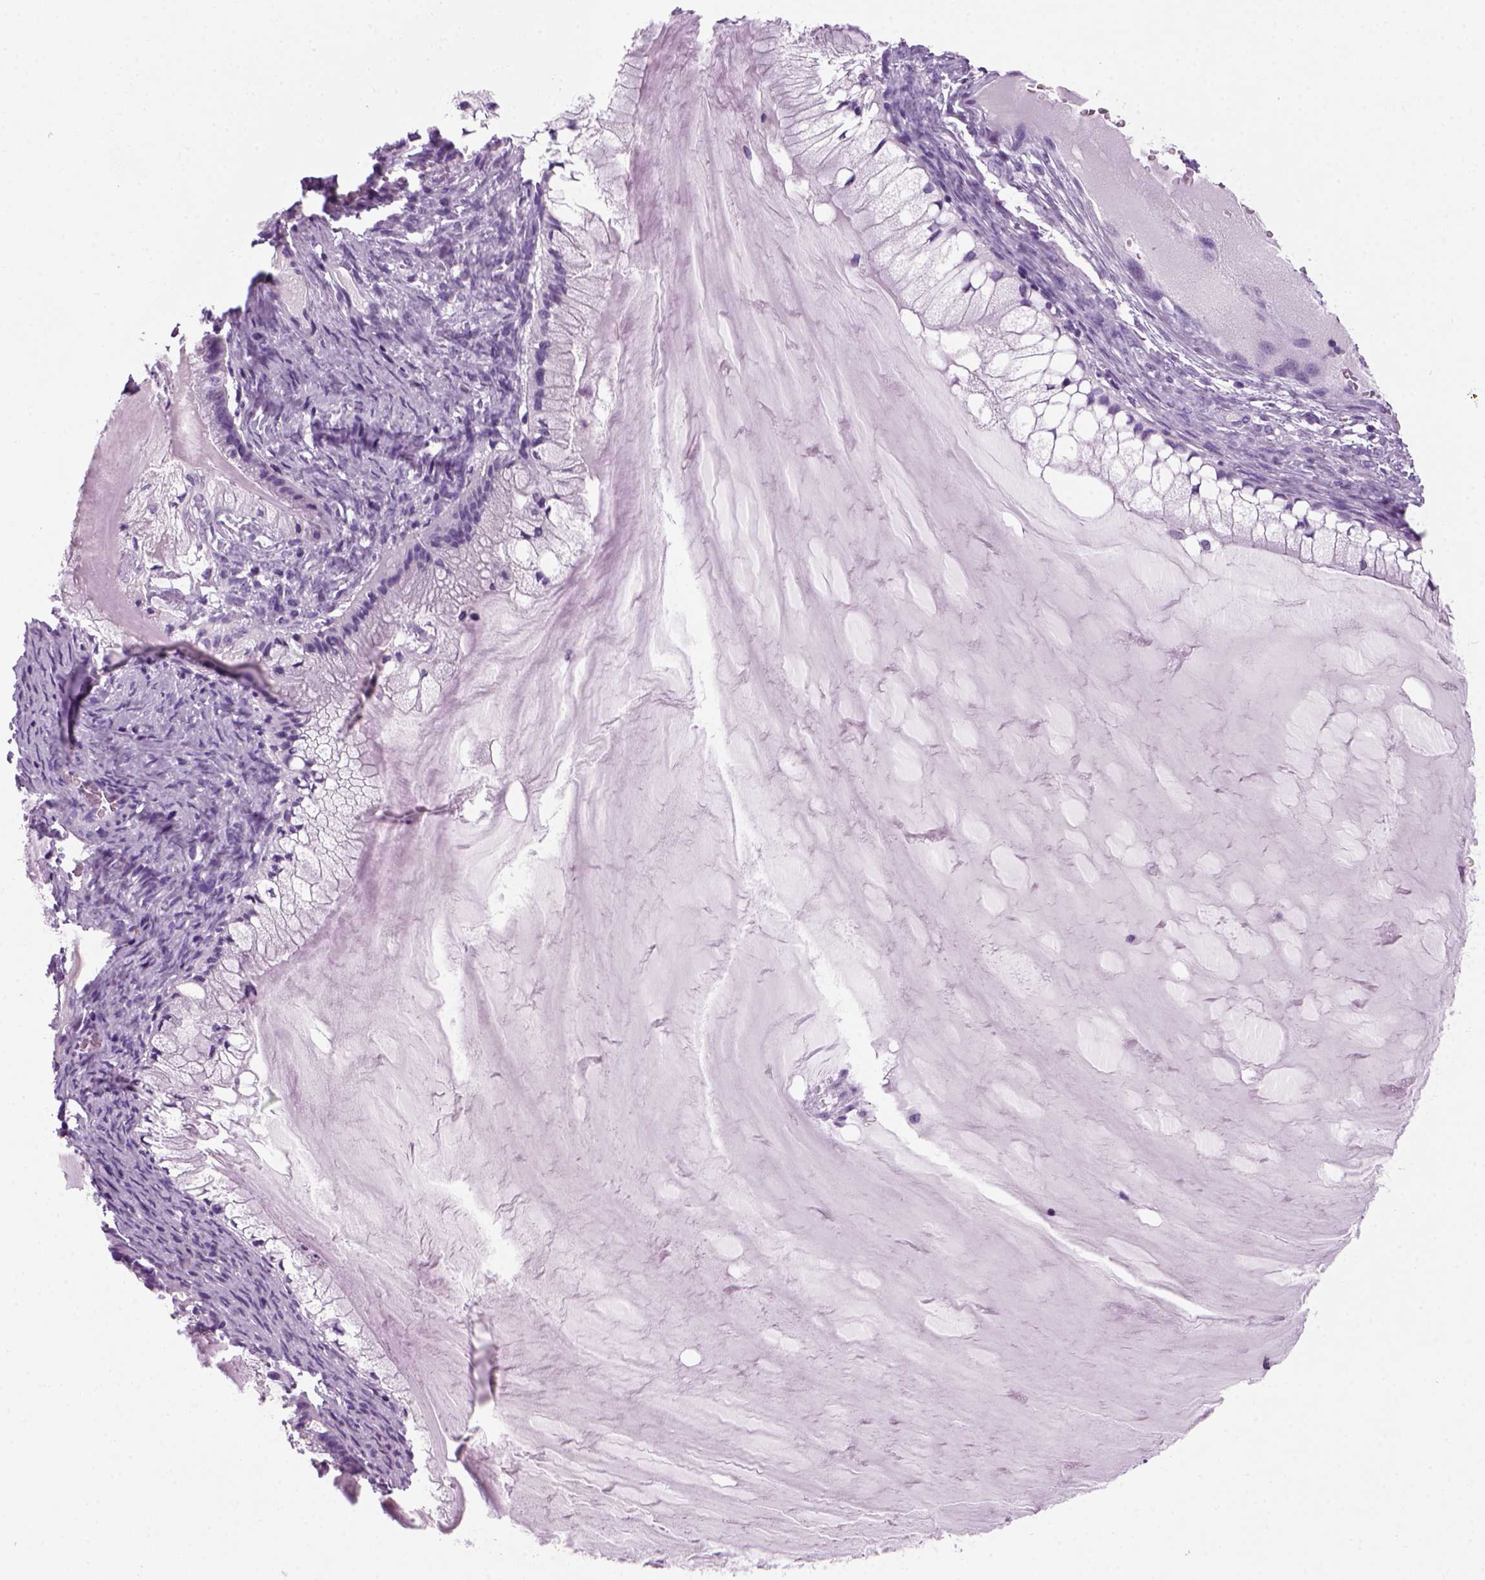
{"staining": {"intensity": "negative", "quantity": "none", "location": "none"}, "tissue": "ovarian cancer", "cell_type": "Tumor cells", "image_type": "cancer", "snomed": [{"axis": "morphology", "description": "Cystadenocarcinoma, mucinous, NOS"}, {"axis": "topography", "description": "Ovary"}], "caption": "The immunohistochemistry micrograph has no significant staining in tumor cells of mucinous cystadenocarcinoma (ovarian) tissue.", "gene": "MZB1", "patient": {"sex": "female", "age": 57}}